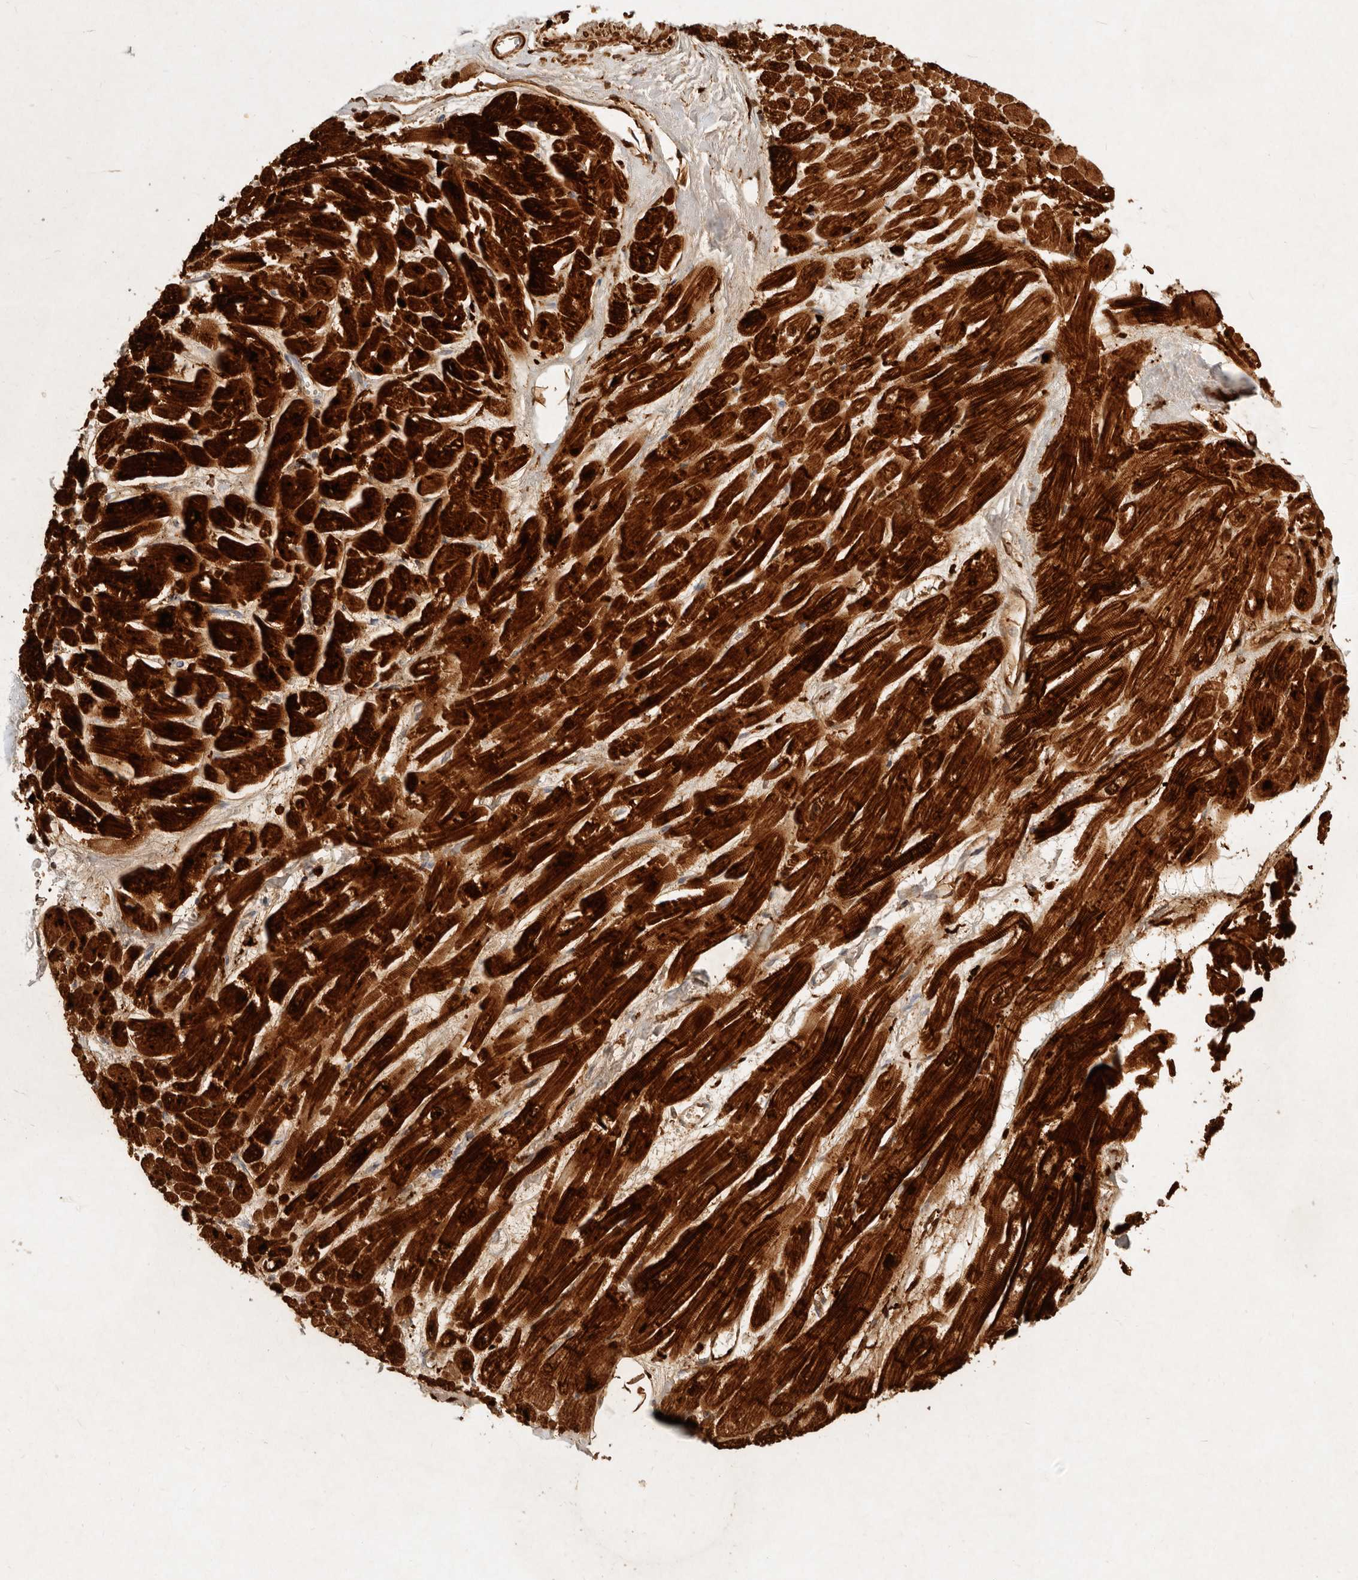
{"staining": {"intensity": "strong", "quantity": ">75%", "location": "cytoplasmic/membranous,nuclear"}, "tissue": "heart muscle", "cell_type": "Cardiomyocytes", "image_type": "normal", "snomed": [{"axis": "morphology", "description": "Normal tissue, NOS"}, {"axis": "topography", "description": "Heart"}], "caption": "Immunohistochemistry of benign heart muscle shows high levels of strong cytoplasmic/membranous,nuclear positivity in about >75% of cardiomyocytes. Nuclei are stained in blue.", "gene": "FREM2", "patient": {"sex": "male", "age": 54}}